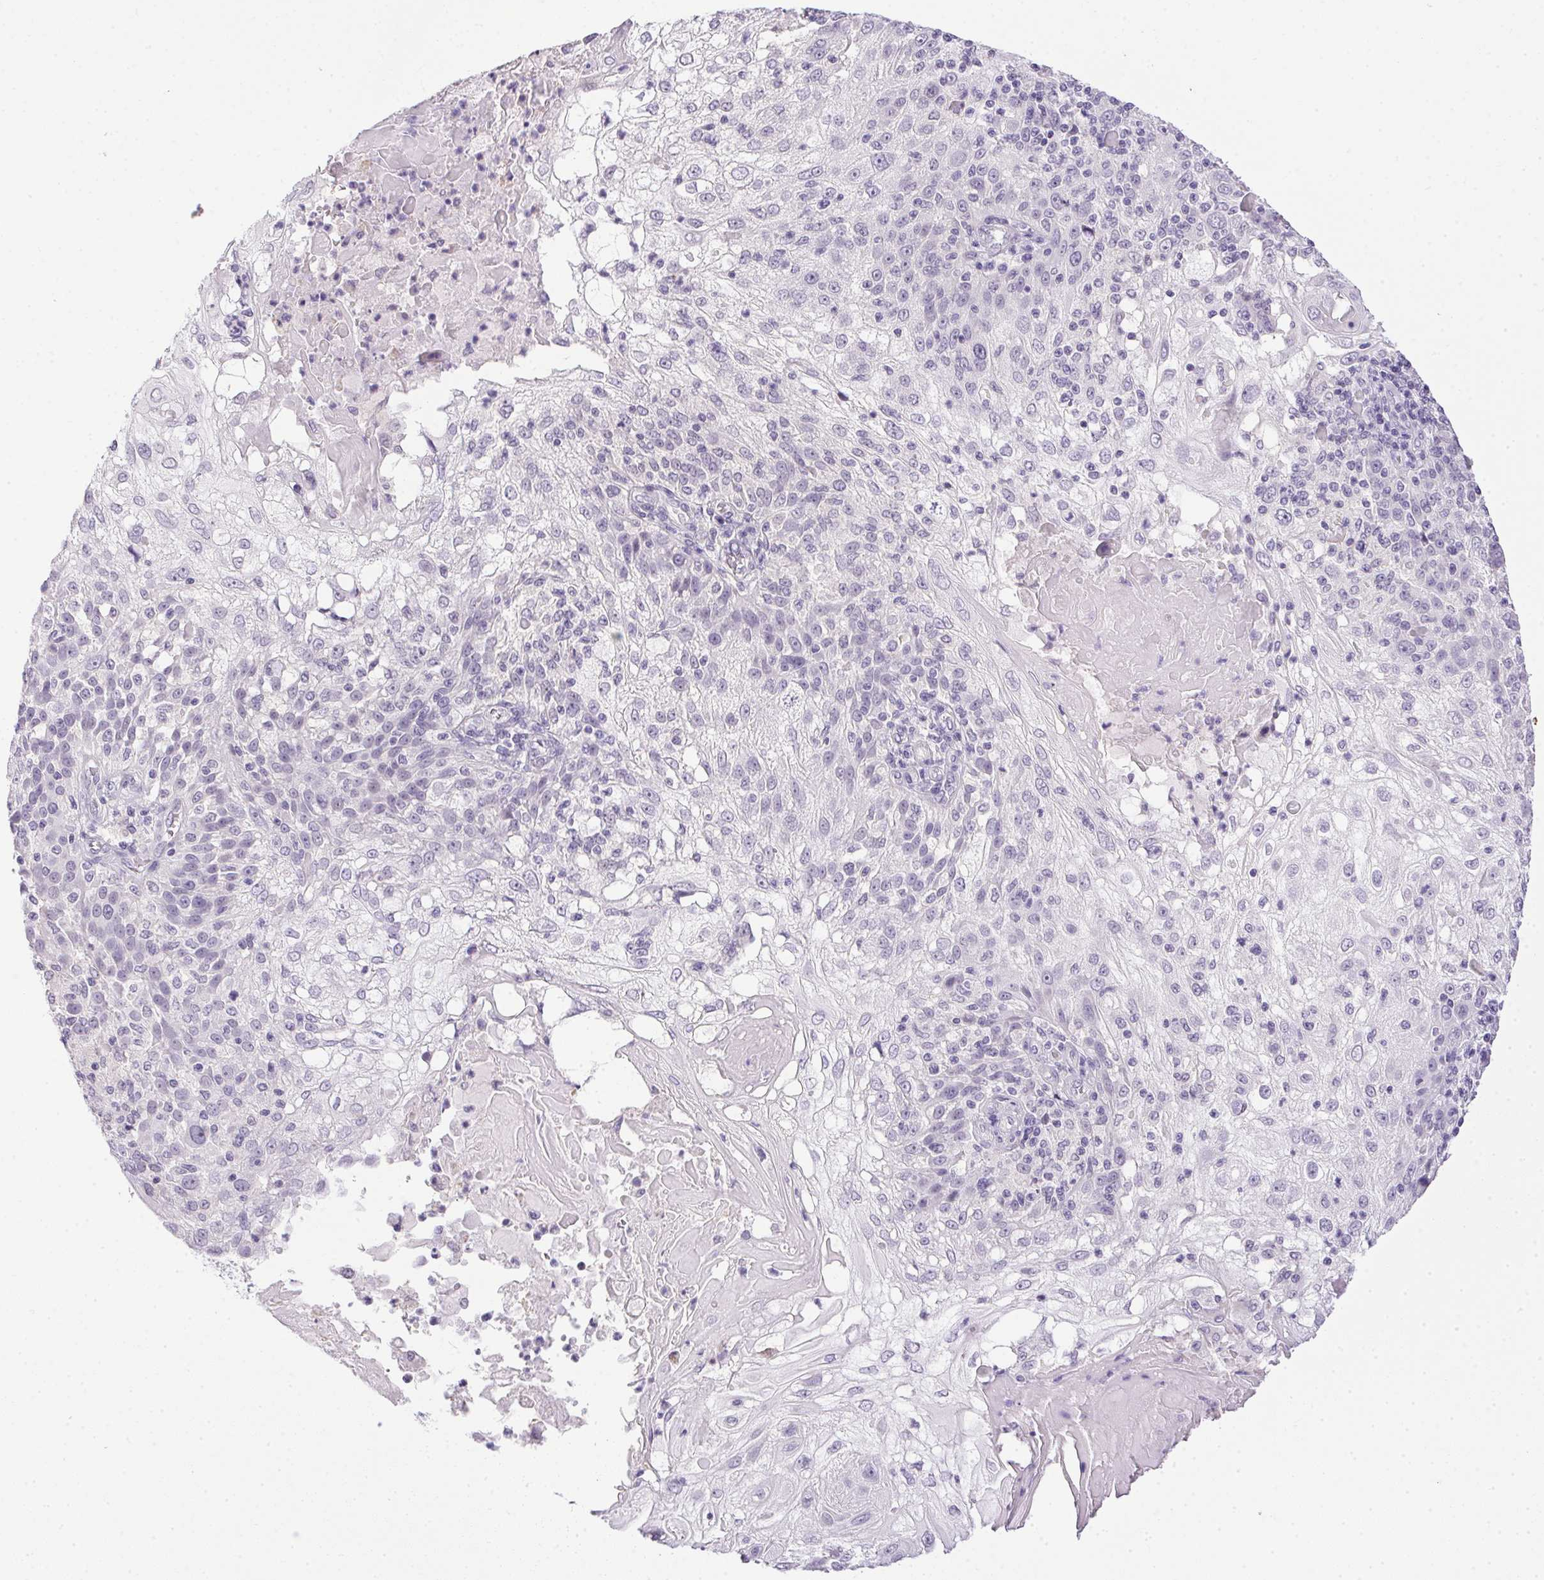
{"staining": {"intensity": "negative", "quantity": "none", "location": "none"}, "tissue": "skin cancer", "cell_type": "Tumor cells", "image_type": "cancer", "snomed": [{"axis": "morphology", "description": "Normal tissue, NOS"}, {"axis": "morphology", "description": "Squamous cell carcinoma, NOS"}, {"axis": "topography", "description": "Skin"}], "caption": "Tumor cells show no significant expression in squamous cell carcinoma (skin).", "gene": "PRL", "patient": {"sex": "female", "age": 83}}